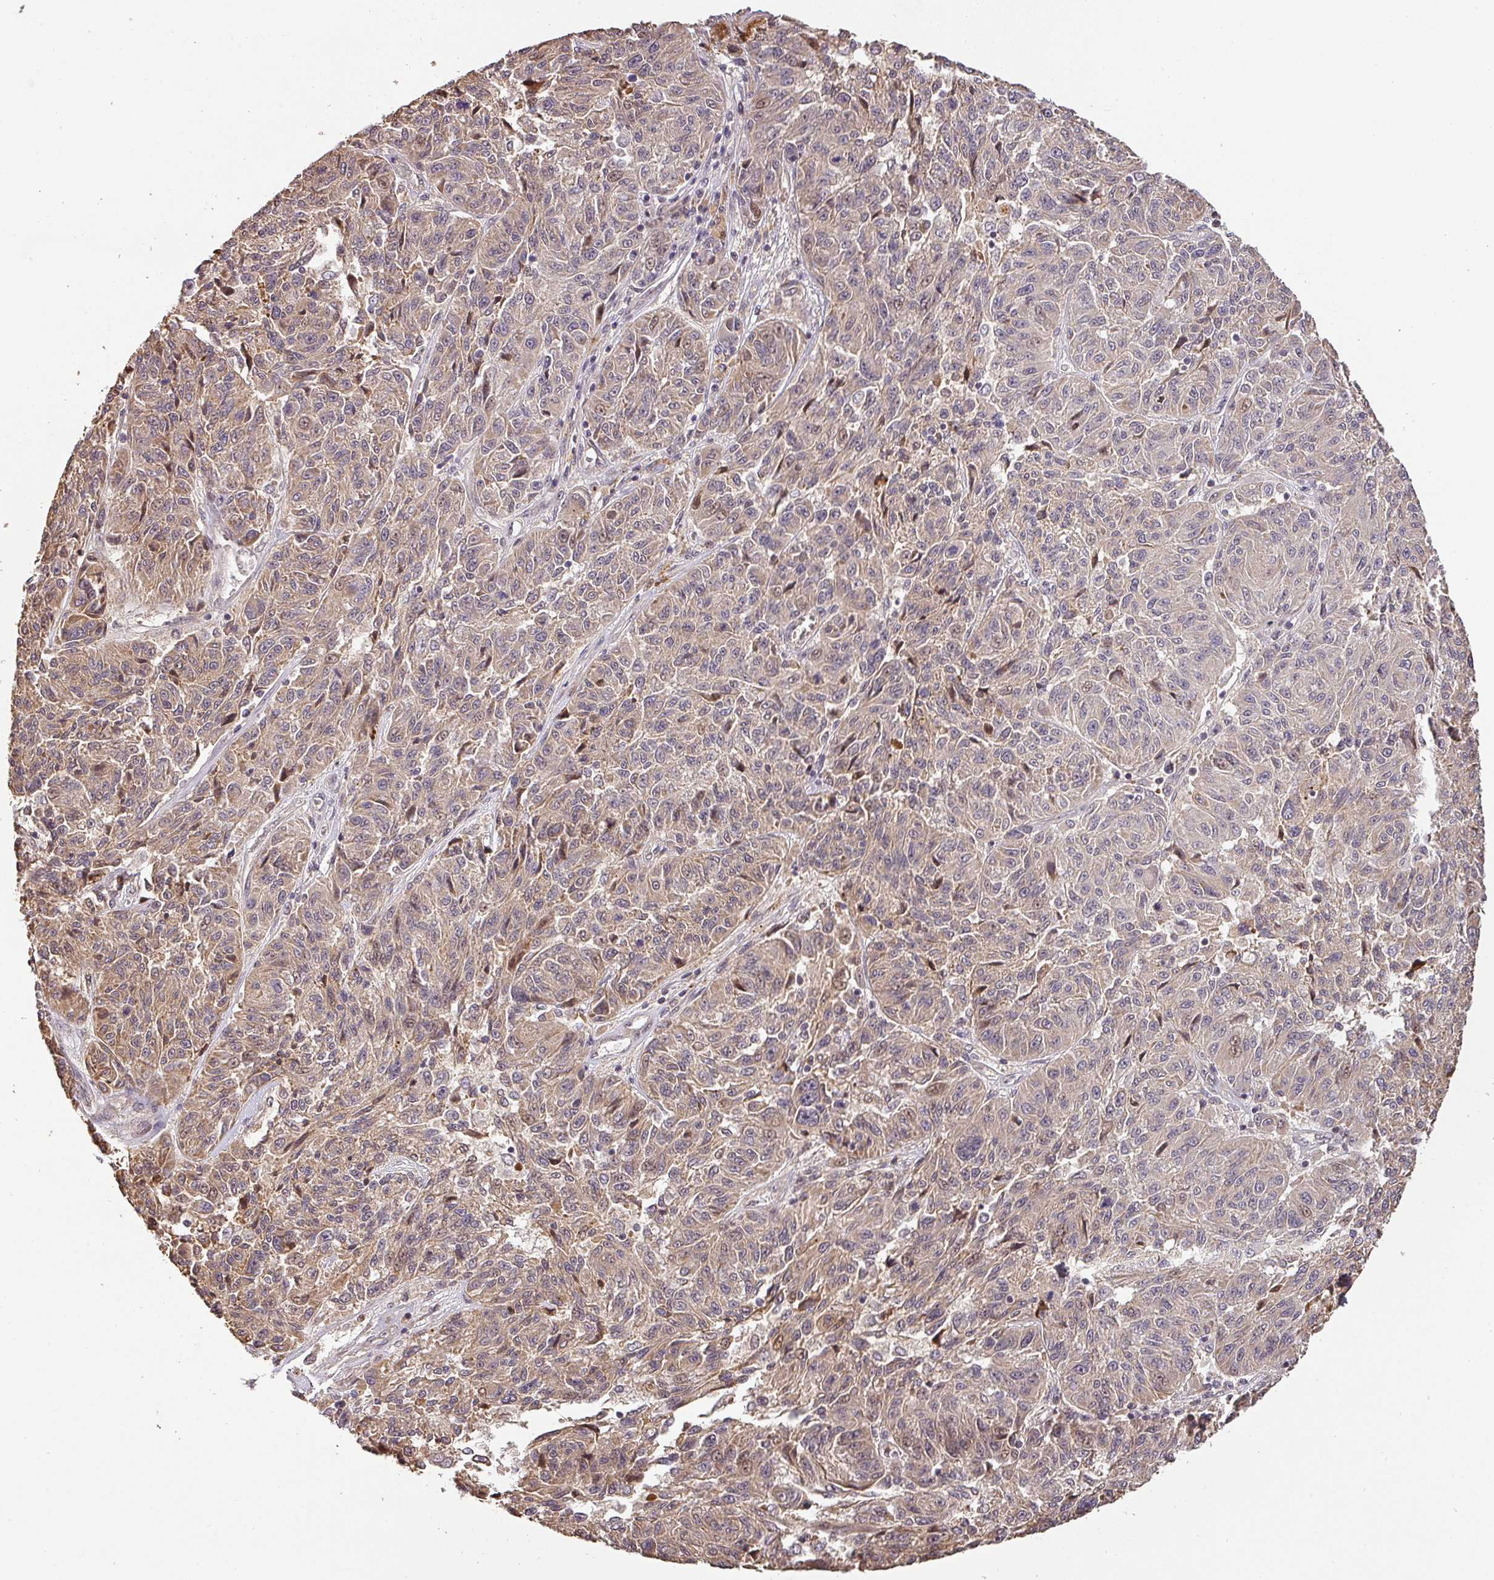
{"staining": {"intensity": "weak", "quantity": "25%-75%", "location": "cytoplasmic/membranous"}, "tissue": "melanoma", "cell_type": "Tumor cells", "image_type": "cancer", "snomed": [{"axis": "morphology", "description": "Malignant melanoma, NOS"}, {"axis": "topography", "description": "Skin"}], "caption": "The micrograph reveals a brown stain indicating the presence of a protein in the cytoplasmic/membranous of tumor cells in melanoma.", "gene": "BPIFB3", "patient": {"sex": "male", "age": 53}}